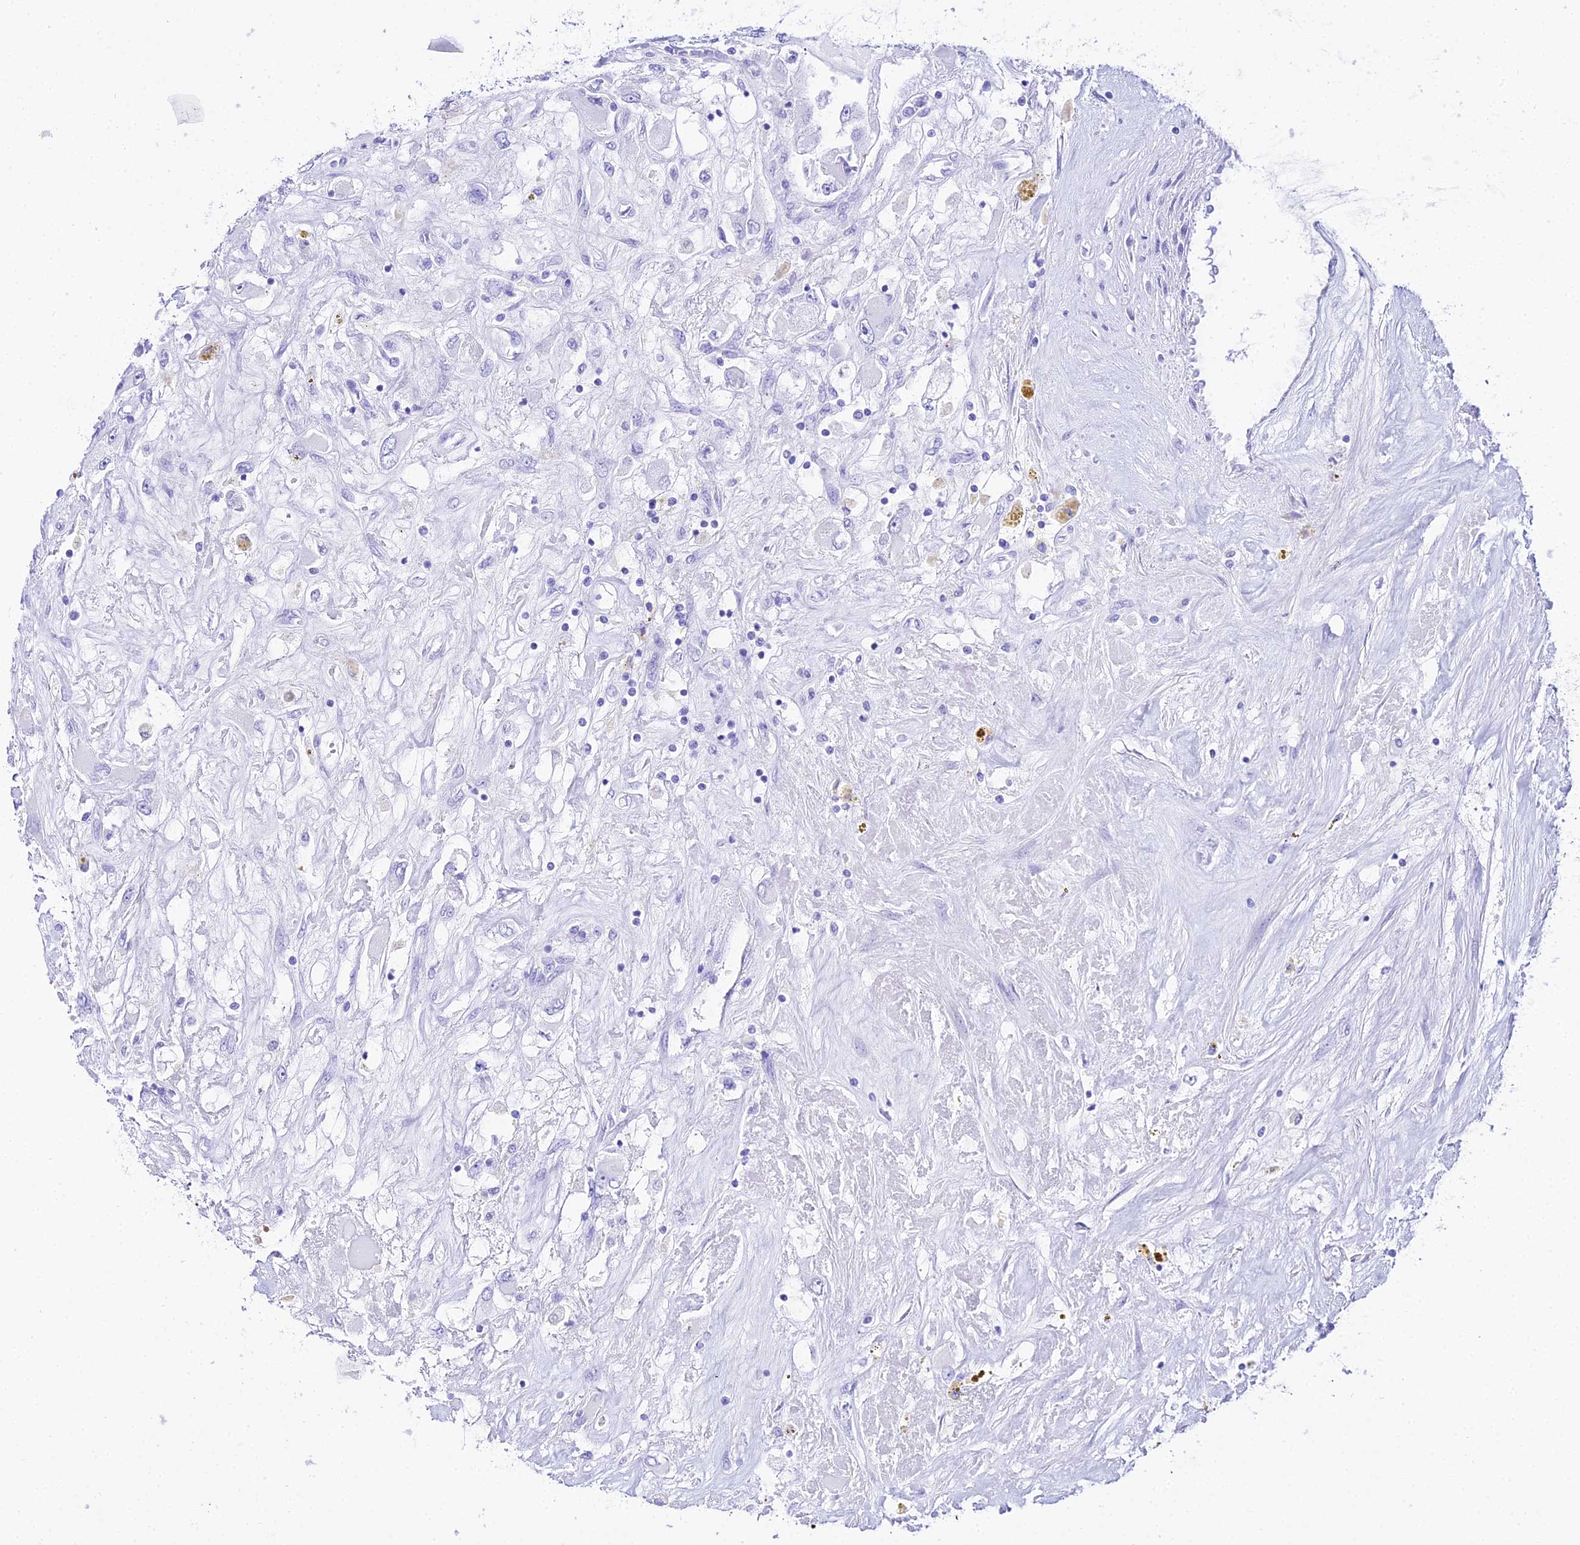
{"staining": {"intensity": "negative", "quantity": "none", "location": "none"}, "tissue": "renal cancer", "cell_type": "Tumor cells", "image_type": "cancer", "snomed": [{"axis": "morphology", "description": "Adenocarcinoma, NOS"}, {"axis": "topography", "description": "Kidney"}], "caption": "Renal cancer was stained to show a protein in brown. There is no significant expression in tumor cells.", "gene": "TRMT44", "patient": {"sex": "female", "age": 52}}